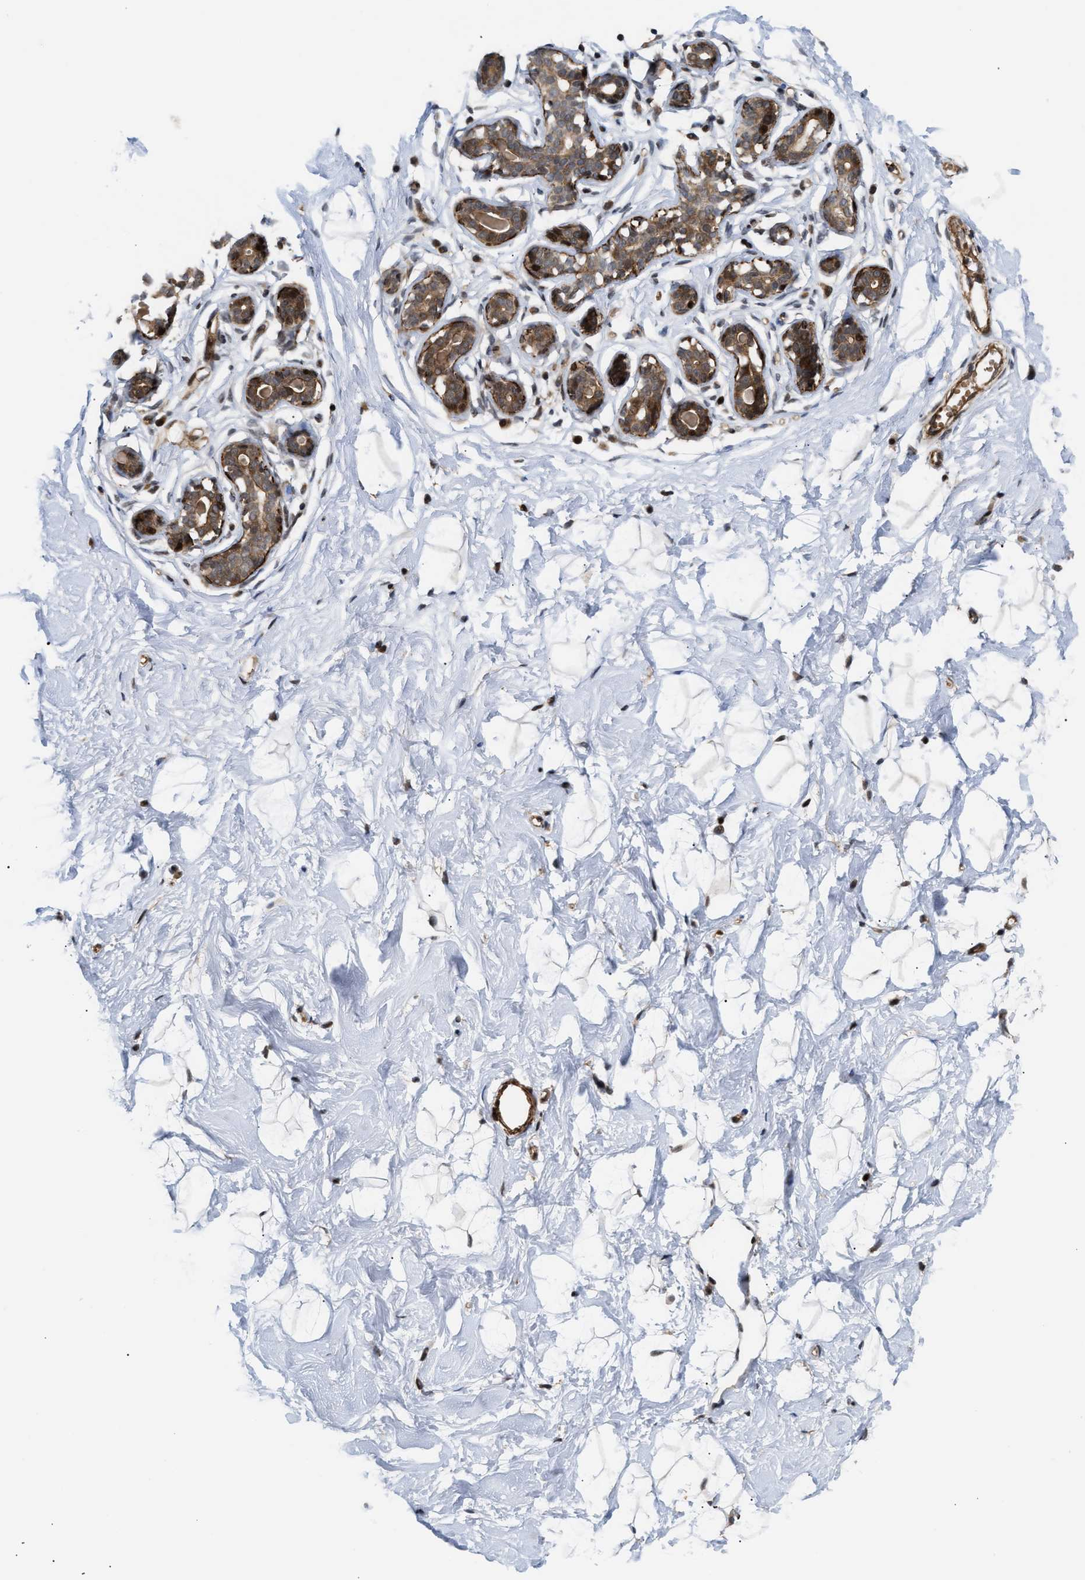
{"staining": {"intensity": "moderate", "quantity": "25%-75%", "location": "nuclear"}, "tissue": "breast", "cell_type": "Adipocytes", "image_type": "normal", "snomed": [{"axis": "morphology", "description": "Normal tissue, NOS"}, {"axis": "topography", "description": "Breast"}], "caption": "High-power microscopy captured an IHC image of benign breast, revealing moderate nuclear positivity in about 25%-75% of adipocytes. Nuclei are stained in blue.", "gene": "STAU2", "patient": {"sex": "female", "age": 23}}